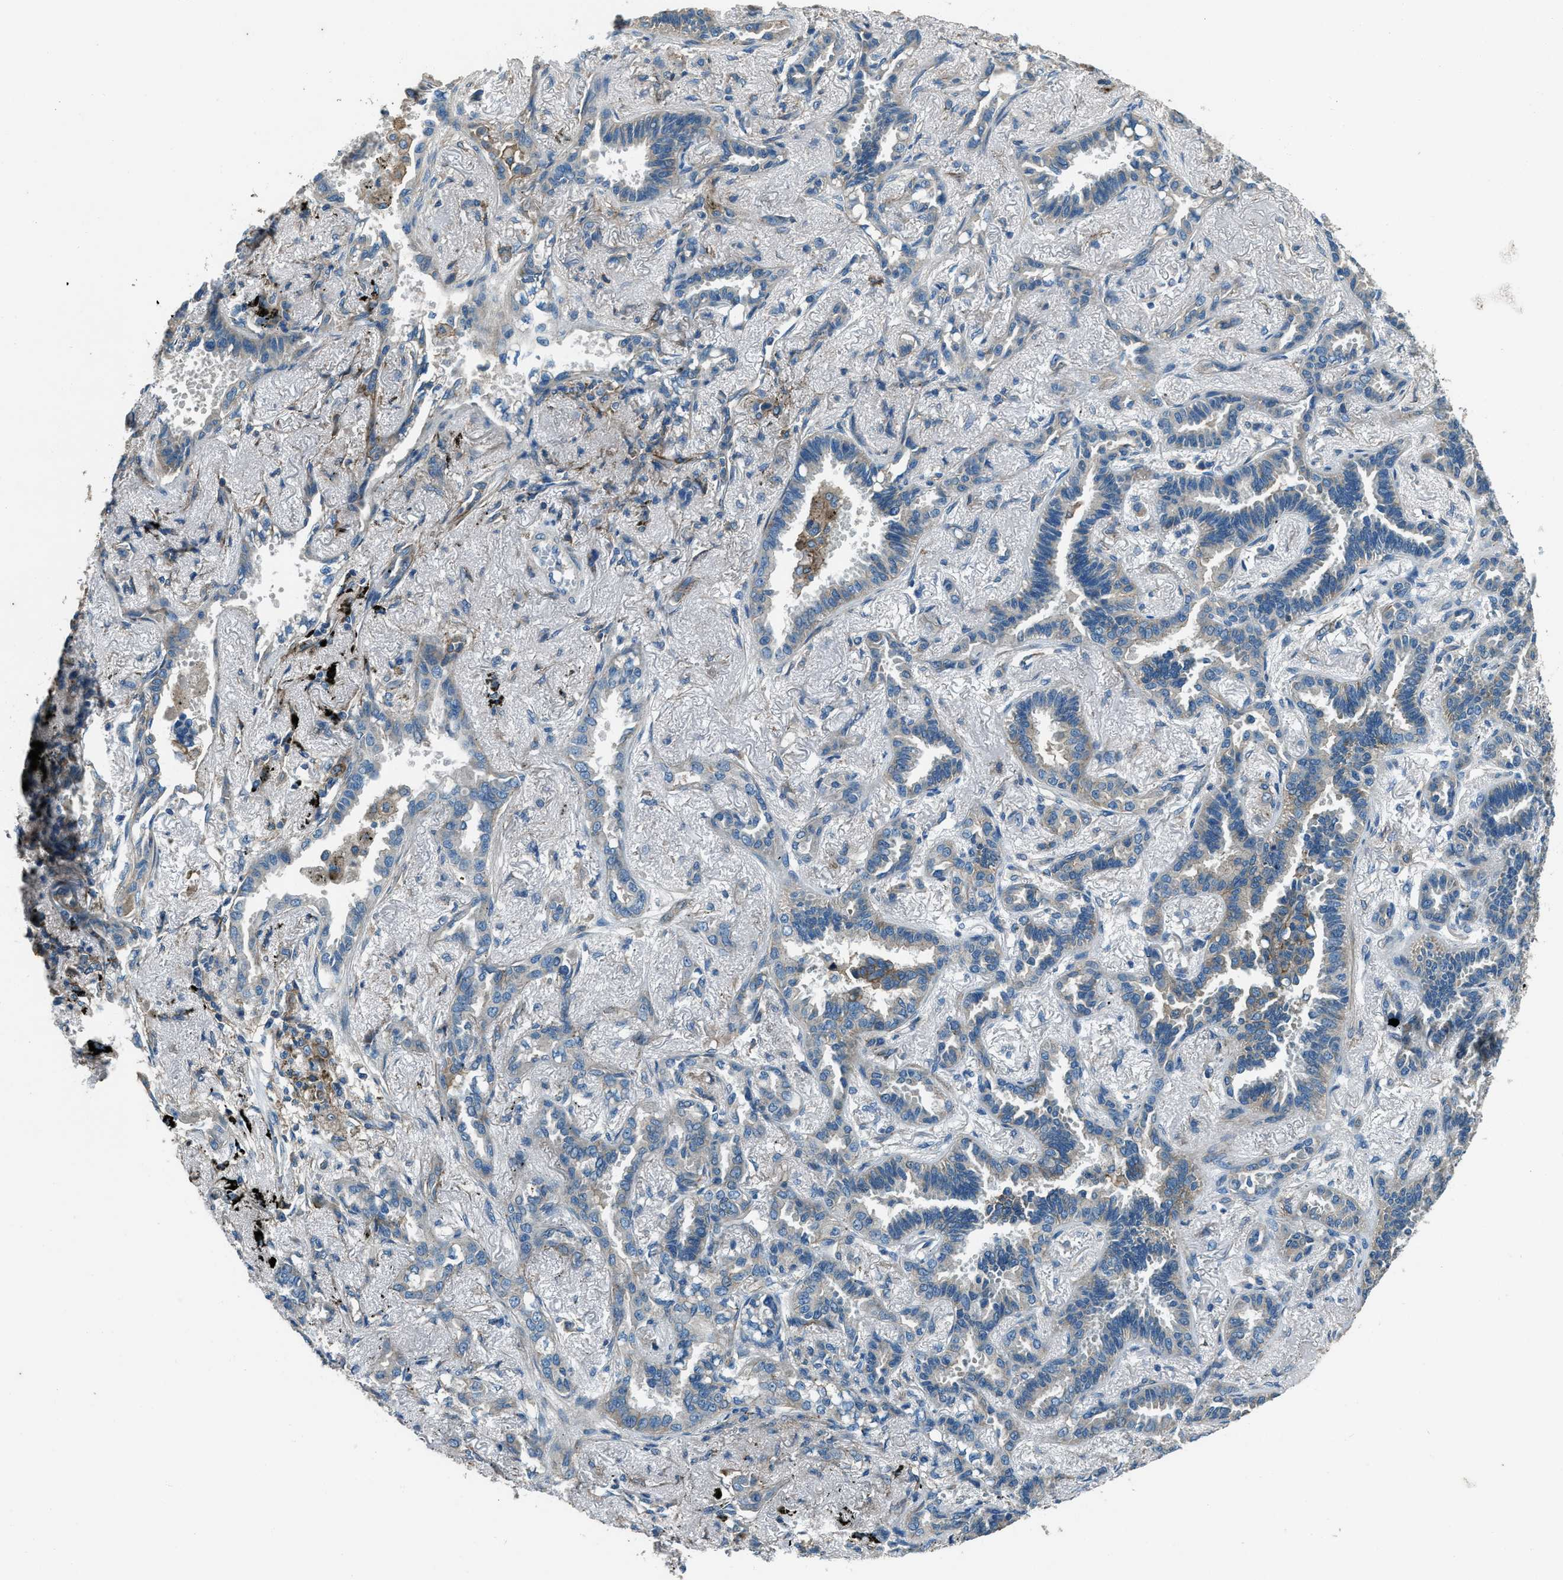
{"staining": {"intensity": "negative", "quantity": "none", "location": "none"}, "tissue": "lung cancer", "cell_type": "Tumor cells", "image_type": "cancer", "snomed": [{"axis": "morphology", "description": "Adenocarcinoma, NOS"}, {"axis": "topography", "description": "Lung"}], "caption": "Immunohistochemistry (IHC) image of lung cancer stained for a protein (brown), which reveals no expression in tumor cells.", "gene": "SVIL", "patient": {"sex": "male", "age": 59}}